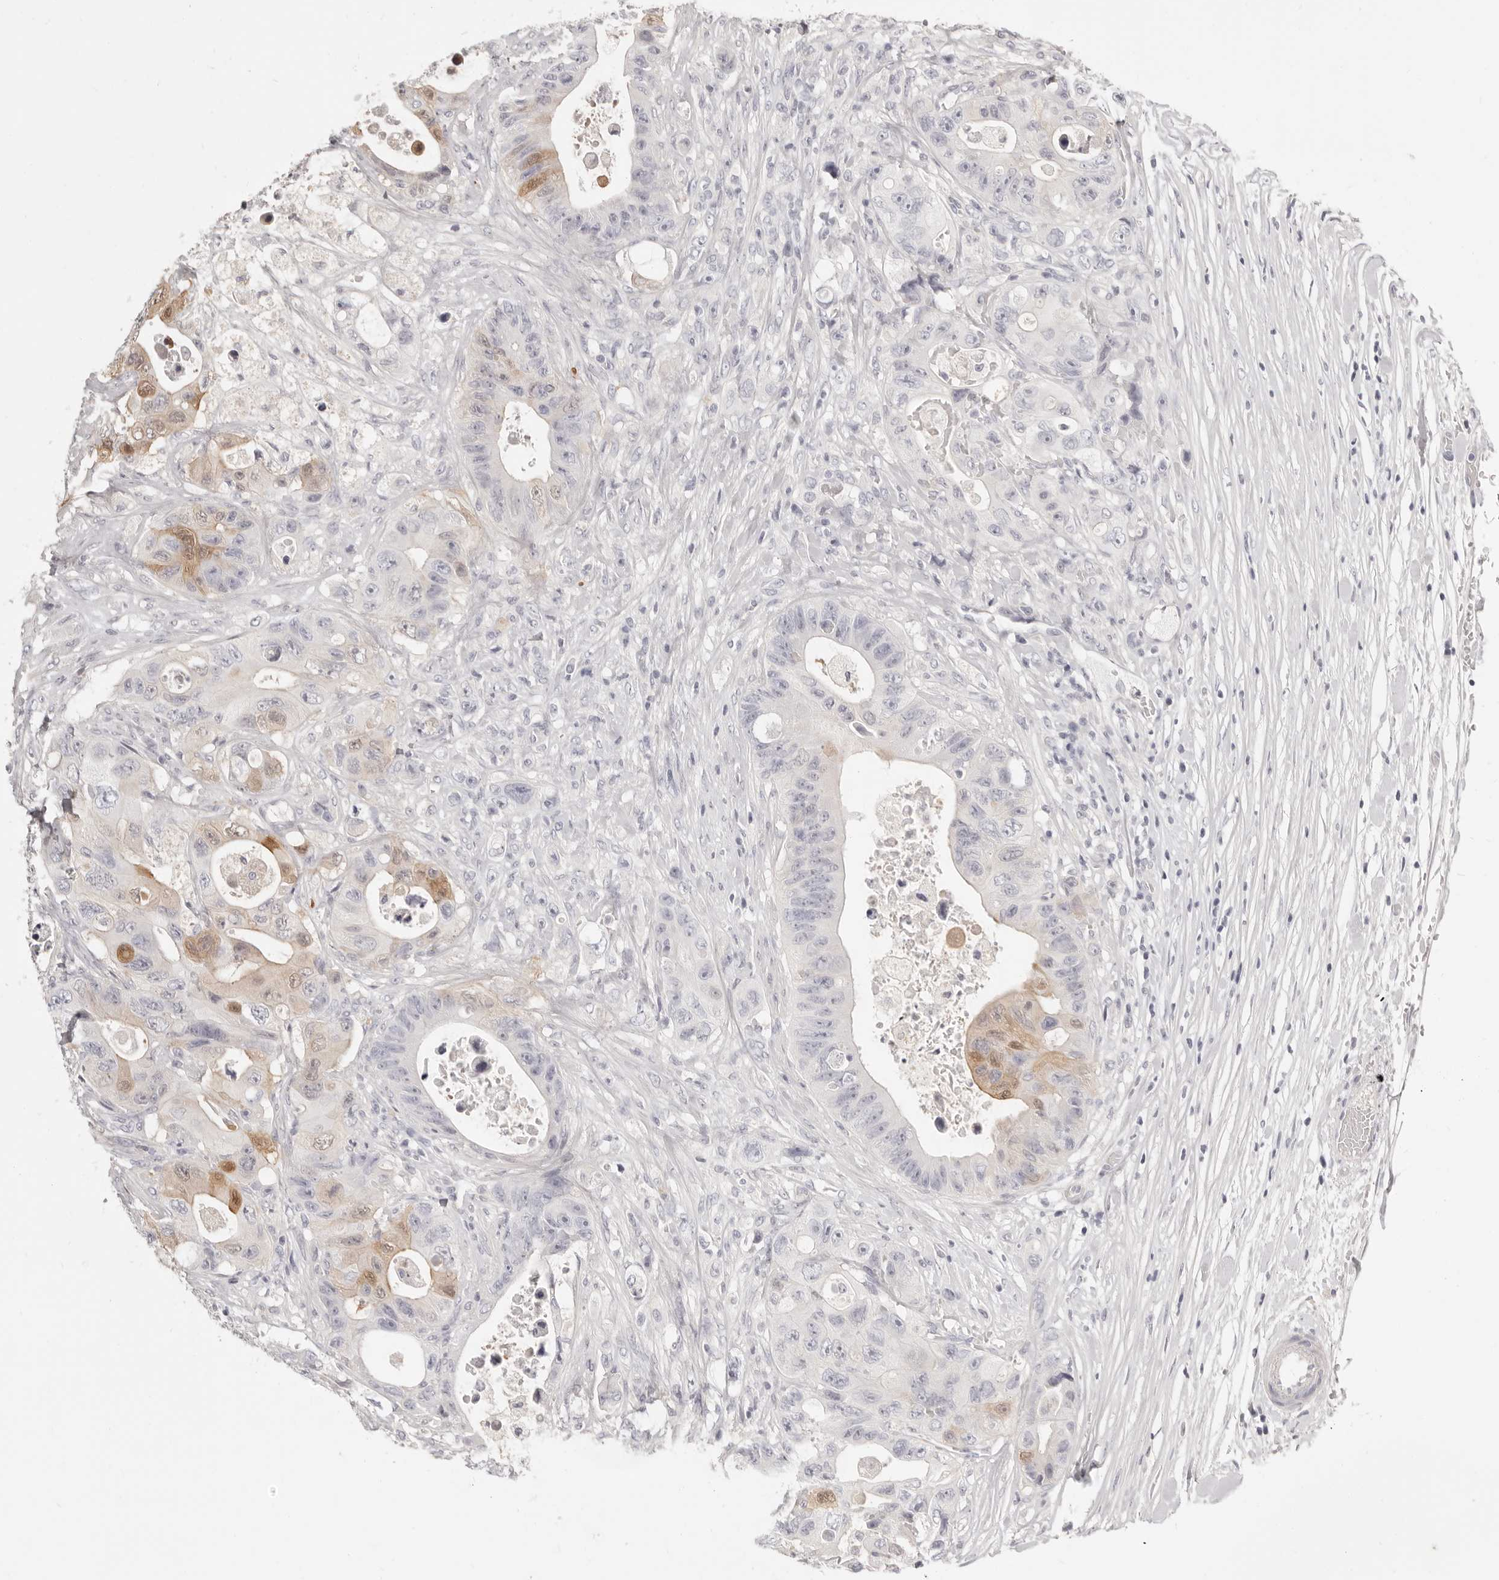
{"staining": {"intensity": "moderate", "quantity": "<25%", "location": "cytoplasmic/membranous,nuclear"}, "tissue": "colorectal cancer", "cell_type": "Tumor cells", "image_type": "cancer", "snomed": [{"axis": "morphology", "description": "Adenocarcinoma, NOS"}, {"axis": "topography", "description": "Colon"}], "caption": "Colorectal adenocarcinoma stained for a protein demonstrates moderate cytoplasmic/membranous and nuclear positivity in tumor cells.", "gene": "FABP1", "patient": {"sex": "female", "age": 46}}